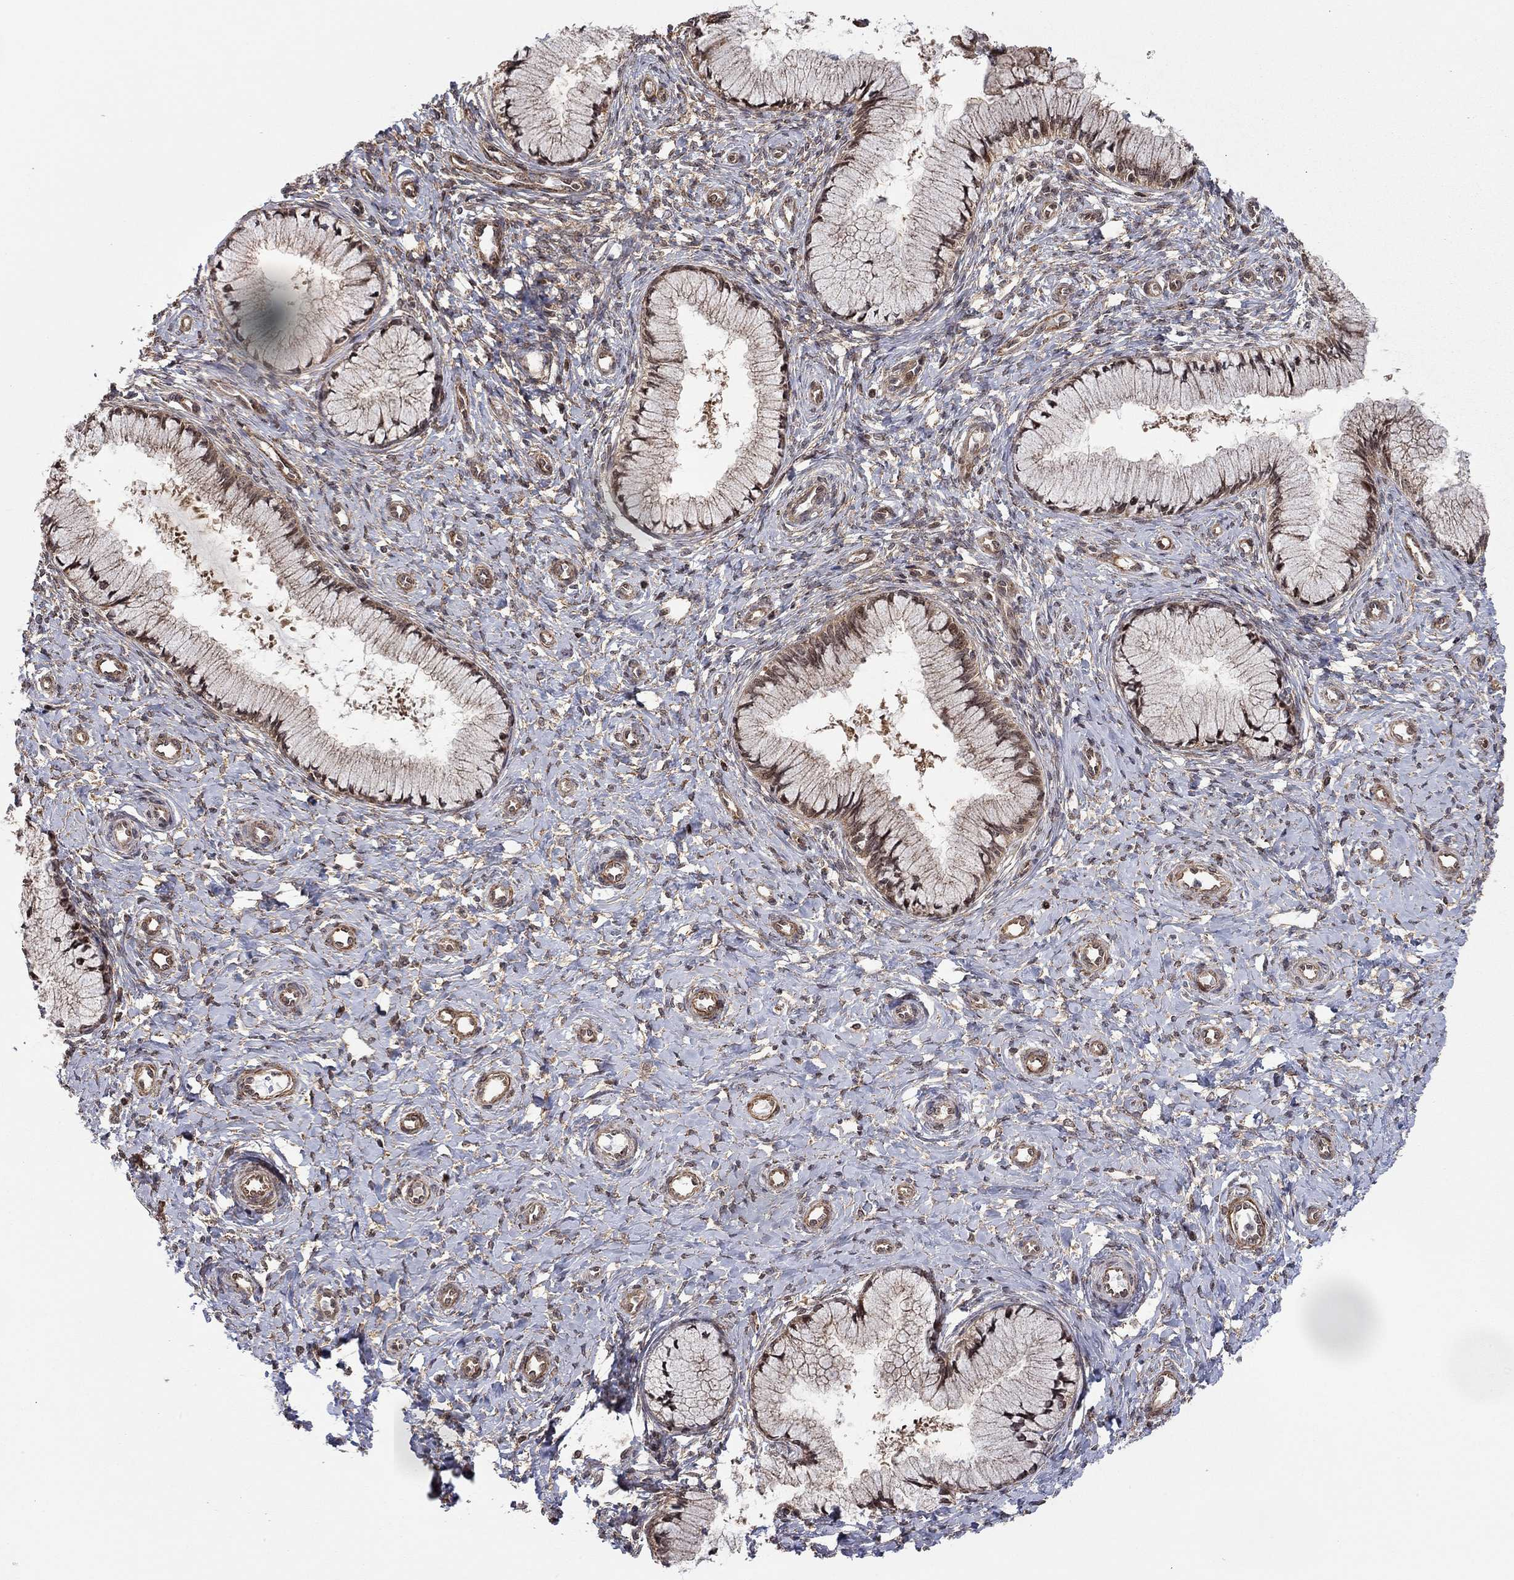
{"staining": {"intensity": "moderate", "quantity": "25%-75%", "location": "nuclear"}, "tissue": "cervix", "cell_type": "Glandular cells", "image_type": "normal", "snomed": [{"axis": "morphology", "description": "Normal tissue, NOS"}, {"axis": "topography", "description": "Cervix"}], "caption": "A medium amount of moderate nuclear staining is identified in about 25%-75% of glandular cells in benign cervix.", "gene": "TDP1", "patient": {"sex": "female", "age": 37}}